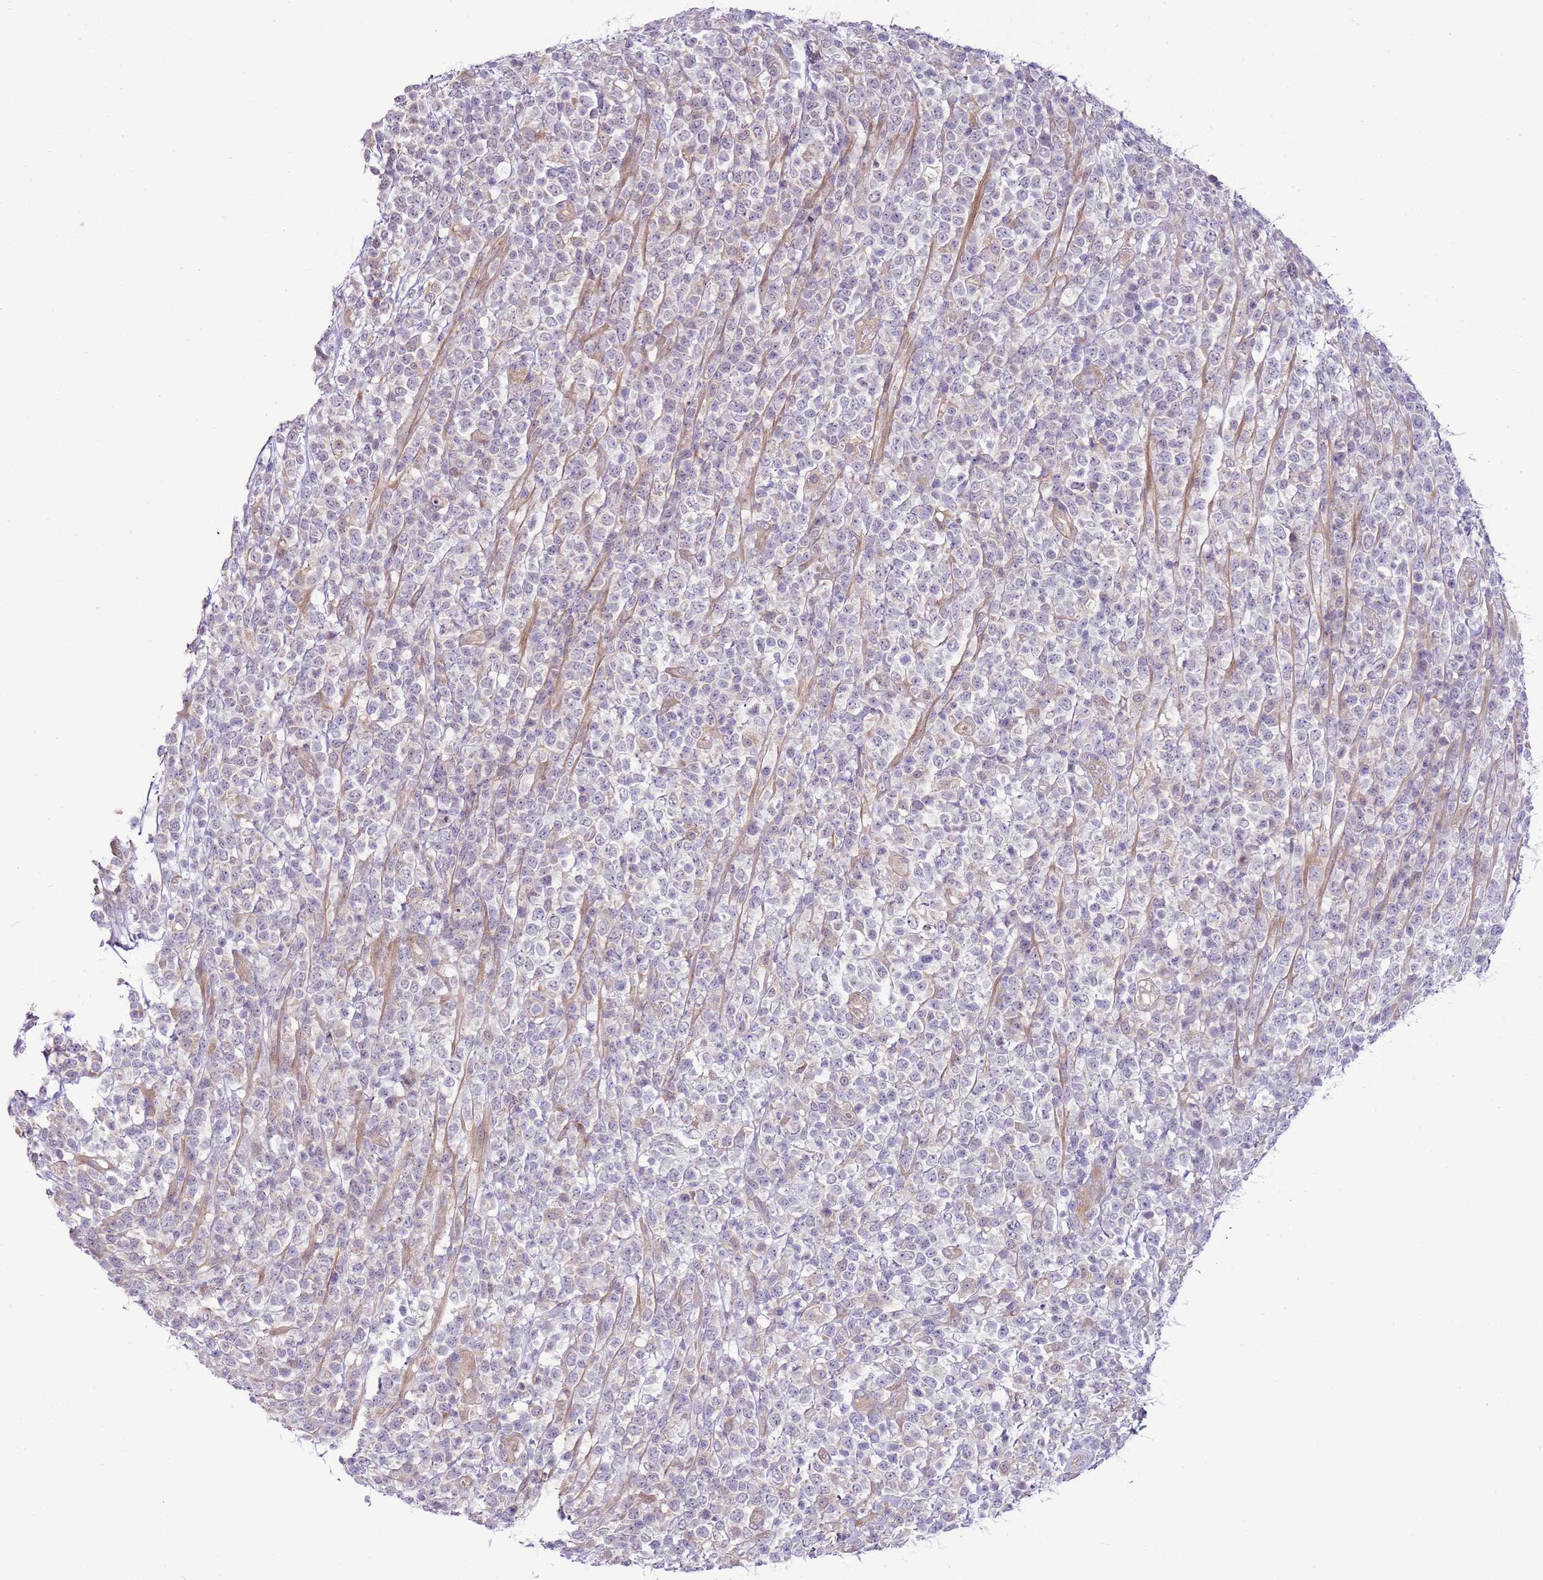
{"staining": {"intensity": "negative", "quantity": "none", "location": "none"}, "tissue": "lymphoma", "cell_type": "Tumor cells", "image_type": "cancer", "snomed": [{"axis": "morphology", "description": "Malignant lymphoma, non-Hodgkin's type, High grade"}, {"axis": "topography", "description": "Colon"}], "caption": "This histopathology image is of lymphoma stained with immunohistochemistry to label a protein in brown with the nuclei are counter-stained blue. There is no expression in tumor cells.", "gene": "SCARA3", "patient": {"sex": "female", "age": 53}}